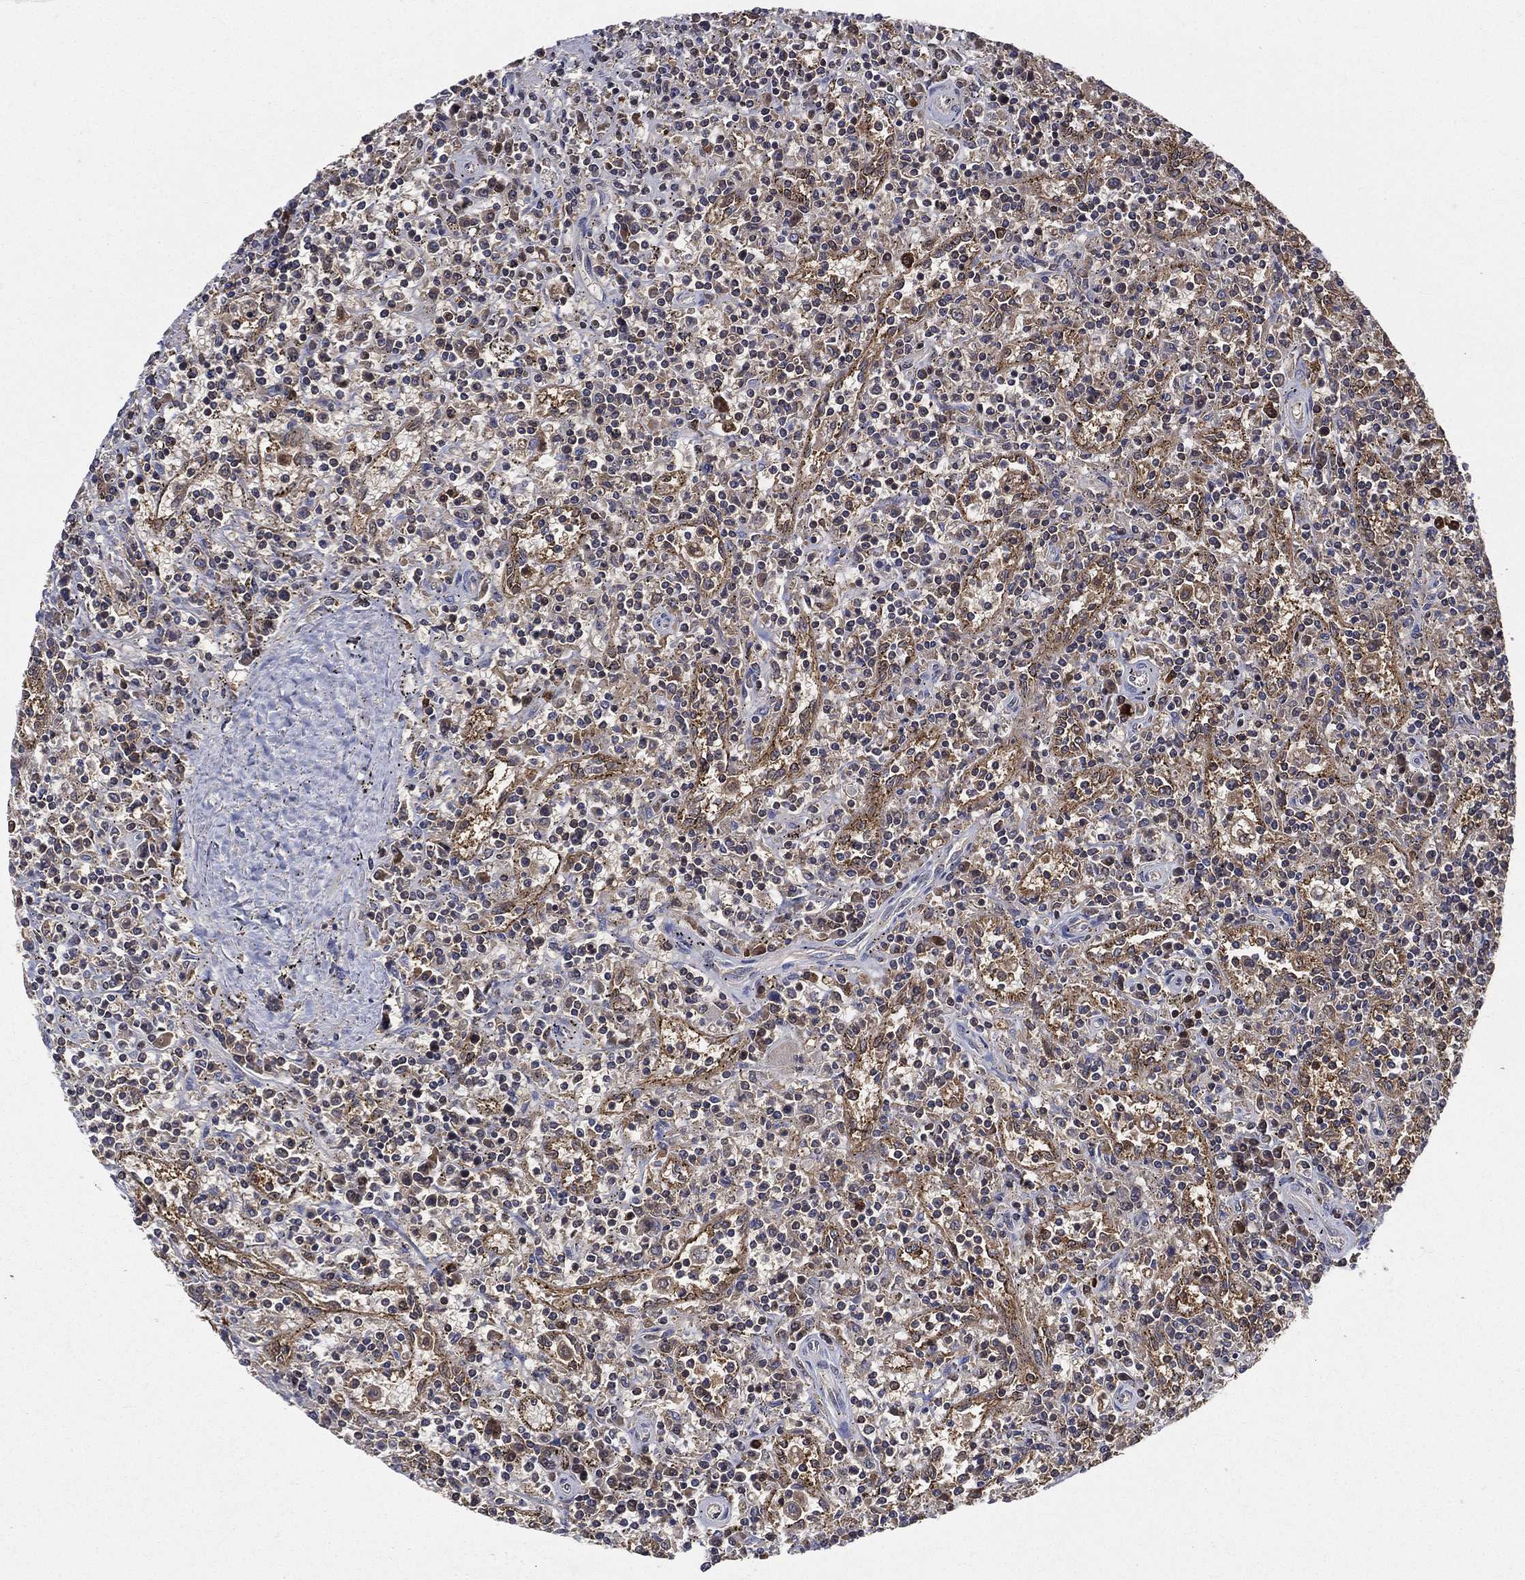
{"staining": {"intensity": "moderate", "quantity": "<25%", "location": "cytoplasmic/membranous"}, "tissue": "lymphoma", "cell_type": "Tumor cells", "image_type": "cancer", "snomed": [{"axis": "morphology", "description": "Malignant lymphoma, non-Hodgkin's type, Low grade"}, {"axis": "topography", "description": "Spleen"}], "caption": "Tumor cells demonstrate low levels of moderate cytoplasmic/membranous expression in about <25% of cells in malignant lymphoma, non-Hodgkin's type (low-grade). The protein of interest is shown in brown color, while the nuclei are stained blue.", "gene": "SMPD3", "patient": {"sex": "male", "age": 62}}